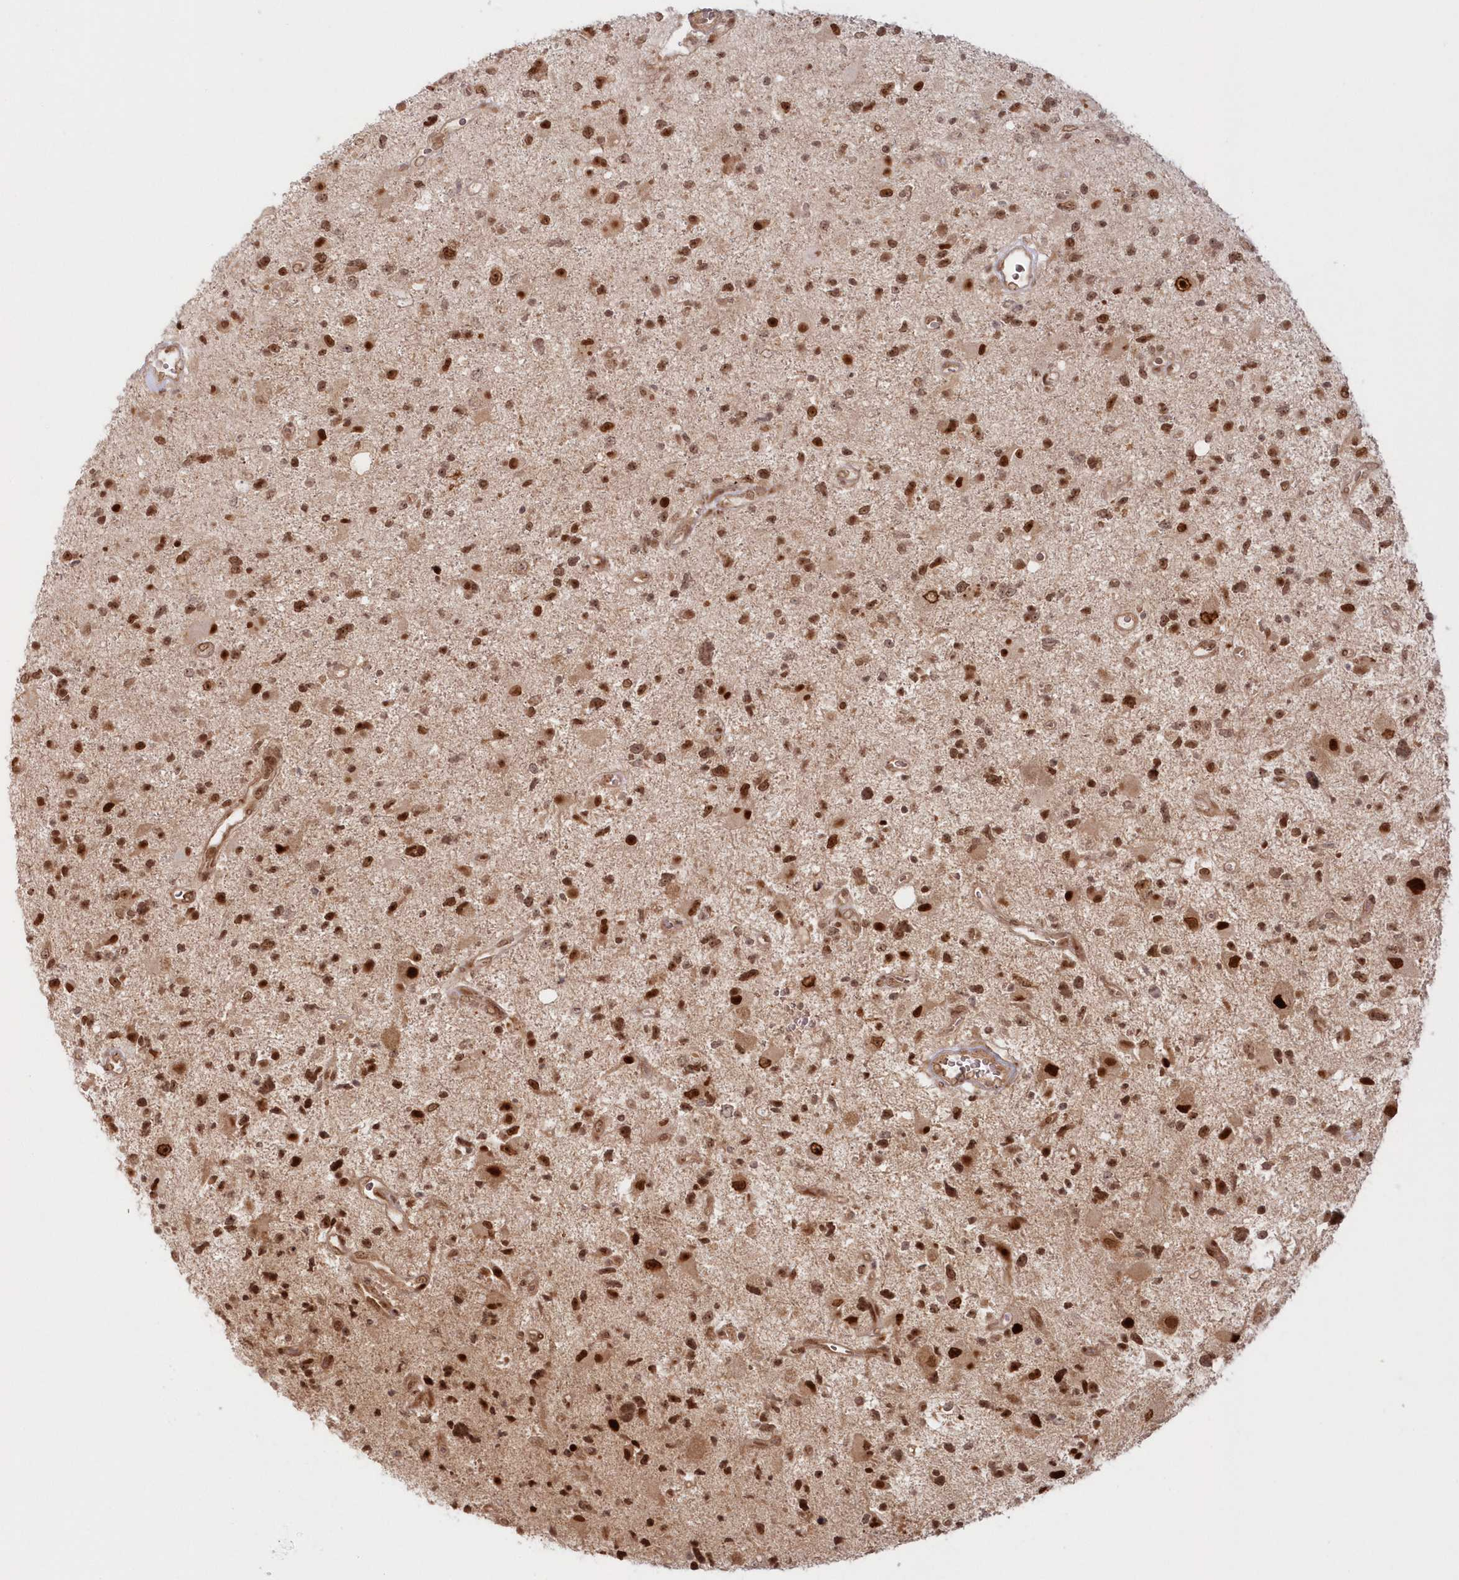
{"staining": {"intensity": "moderate", "quantity": ">75%", "location": "nuclear"}, "tissue": "glioma", "cell_type": "Tumor cells", "image_type": "cancer", "snomed": [{"axis": "morphology", "description": "Glioma, malignant, High grade"}, {"axis": "topography", "description": "Brain"}], "caption": "Malignant glioma (high-grade) stained for a protein (brown) displays moderate nuclear positive expression in approximately >75% of tumor cells.", "gene": "TOGARAM2", "patient": {"sex": "male", "age": 33}}